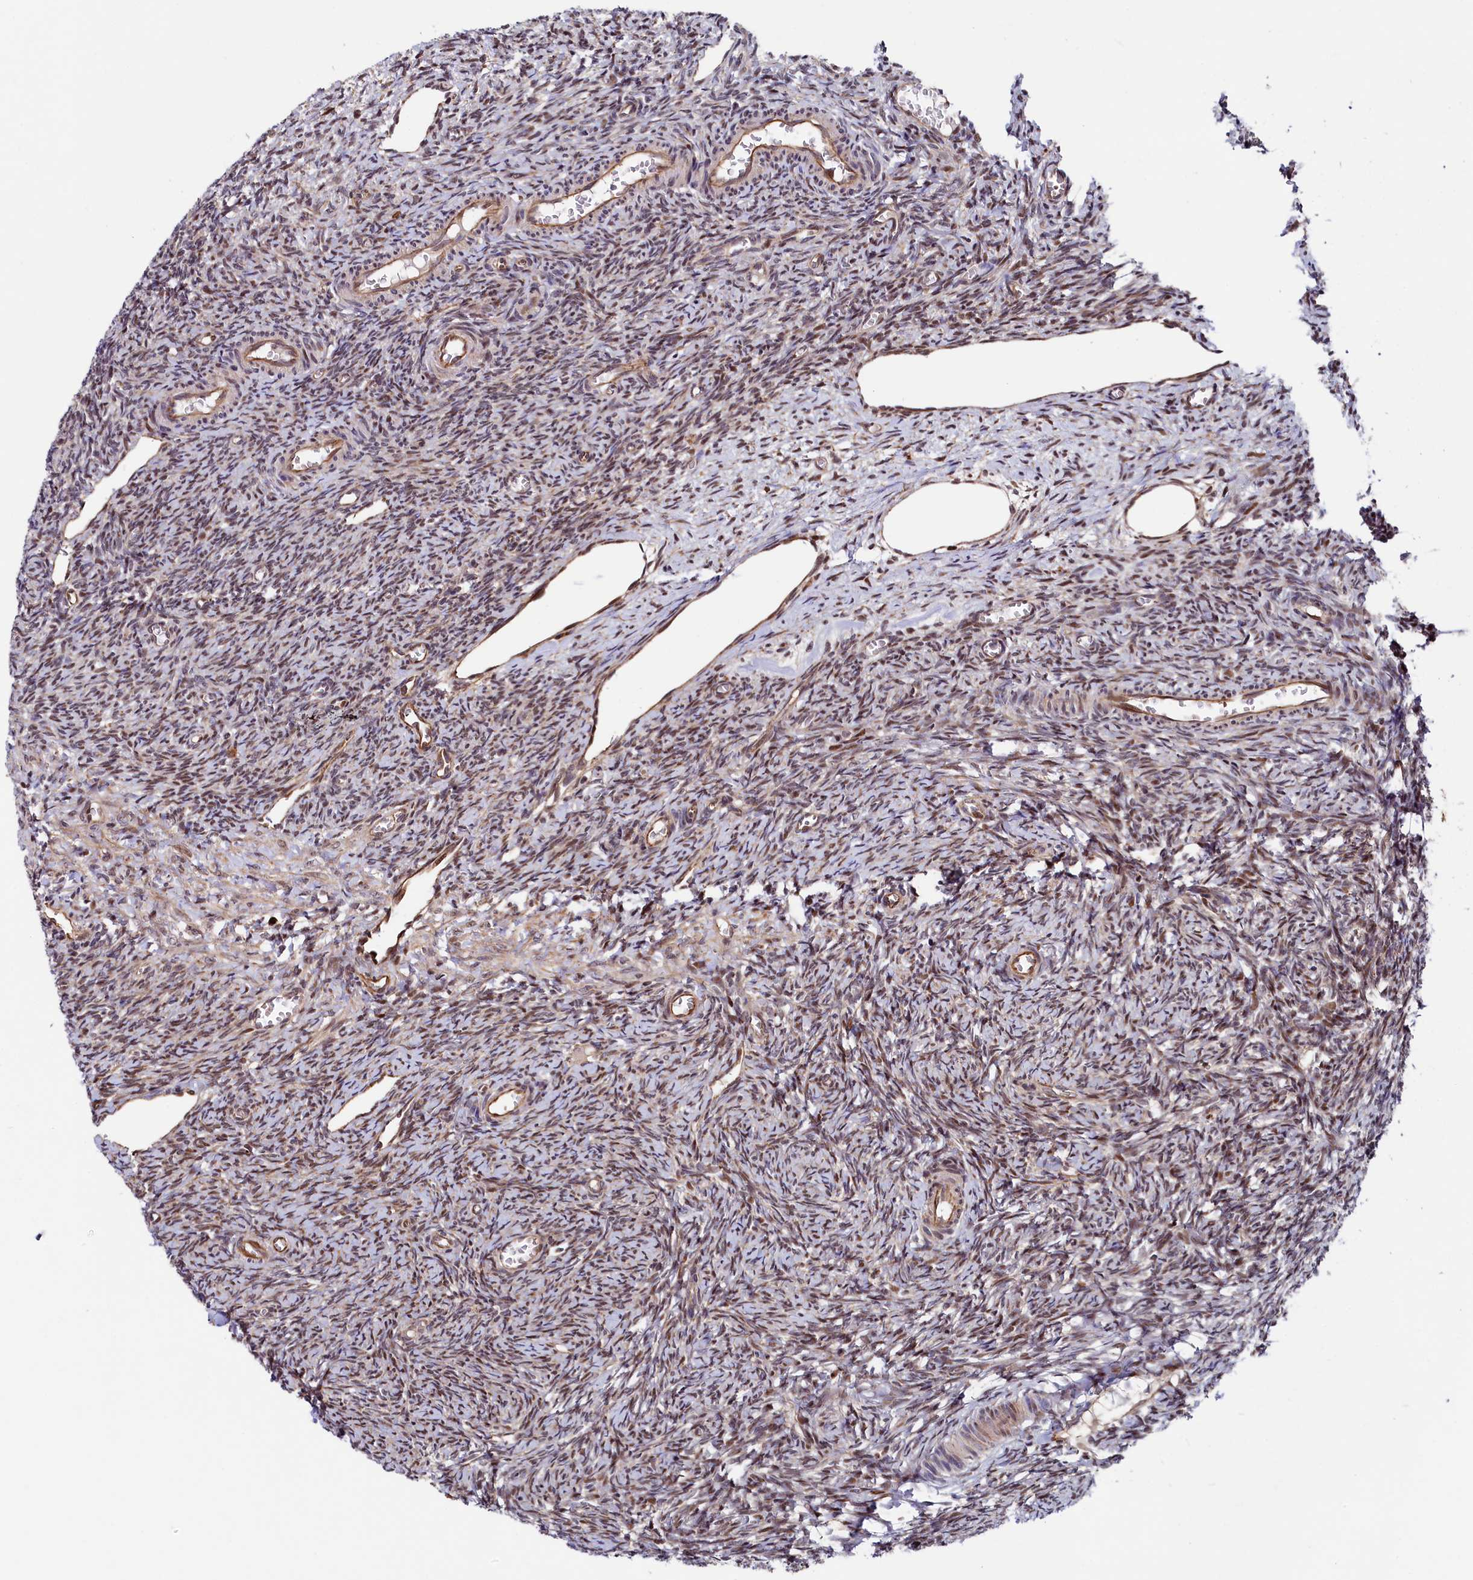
{"staining": {"intensity": "moderate", "quantity": ">75%", "location": "nuclear"}, "tissue": "ovary", "cell_type": "Ovarian stroma cells", "image_type": "normal", "snomed": [{"axis": "morphology", "description": "Normal tissue, NOS"}, {"axis": "topography", "description": "Ovary"}], "caption": "A medium amount of moderate nuclear positivity is appreciated in approximately >75% of ovarian stroma cells in normal ovary. The staining was performed using DAB (3,3'-diaminobenzidine) to visualize the protein expression in brown, while the nuclei were stained in blue with hematoxylin (Magnification: 20x).", "gene": "LEO1", "patient": {"sex": "female", "age": 27}}